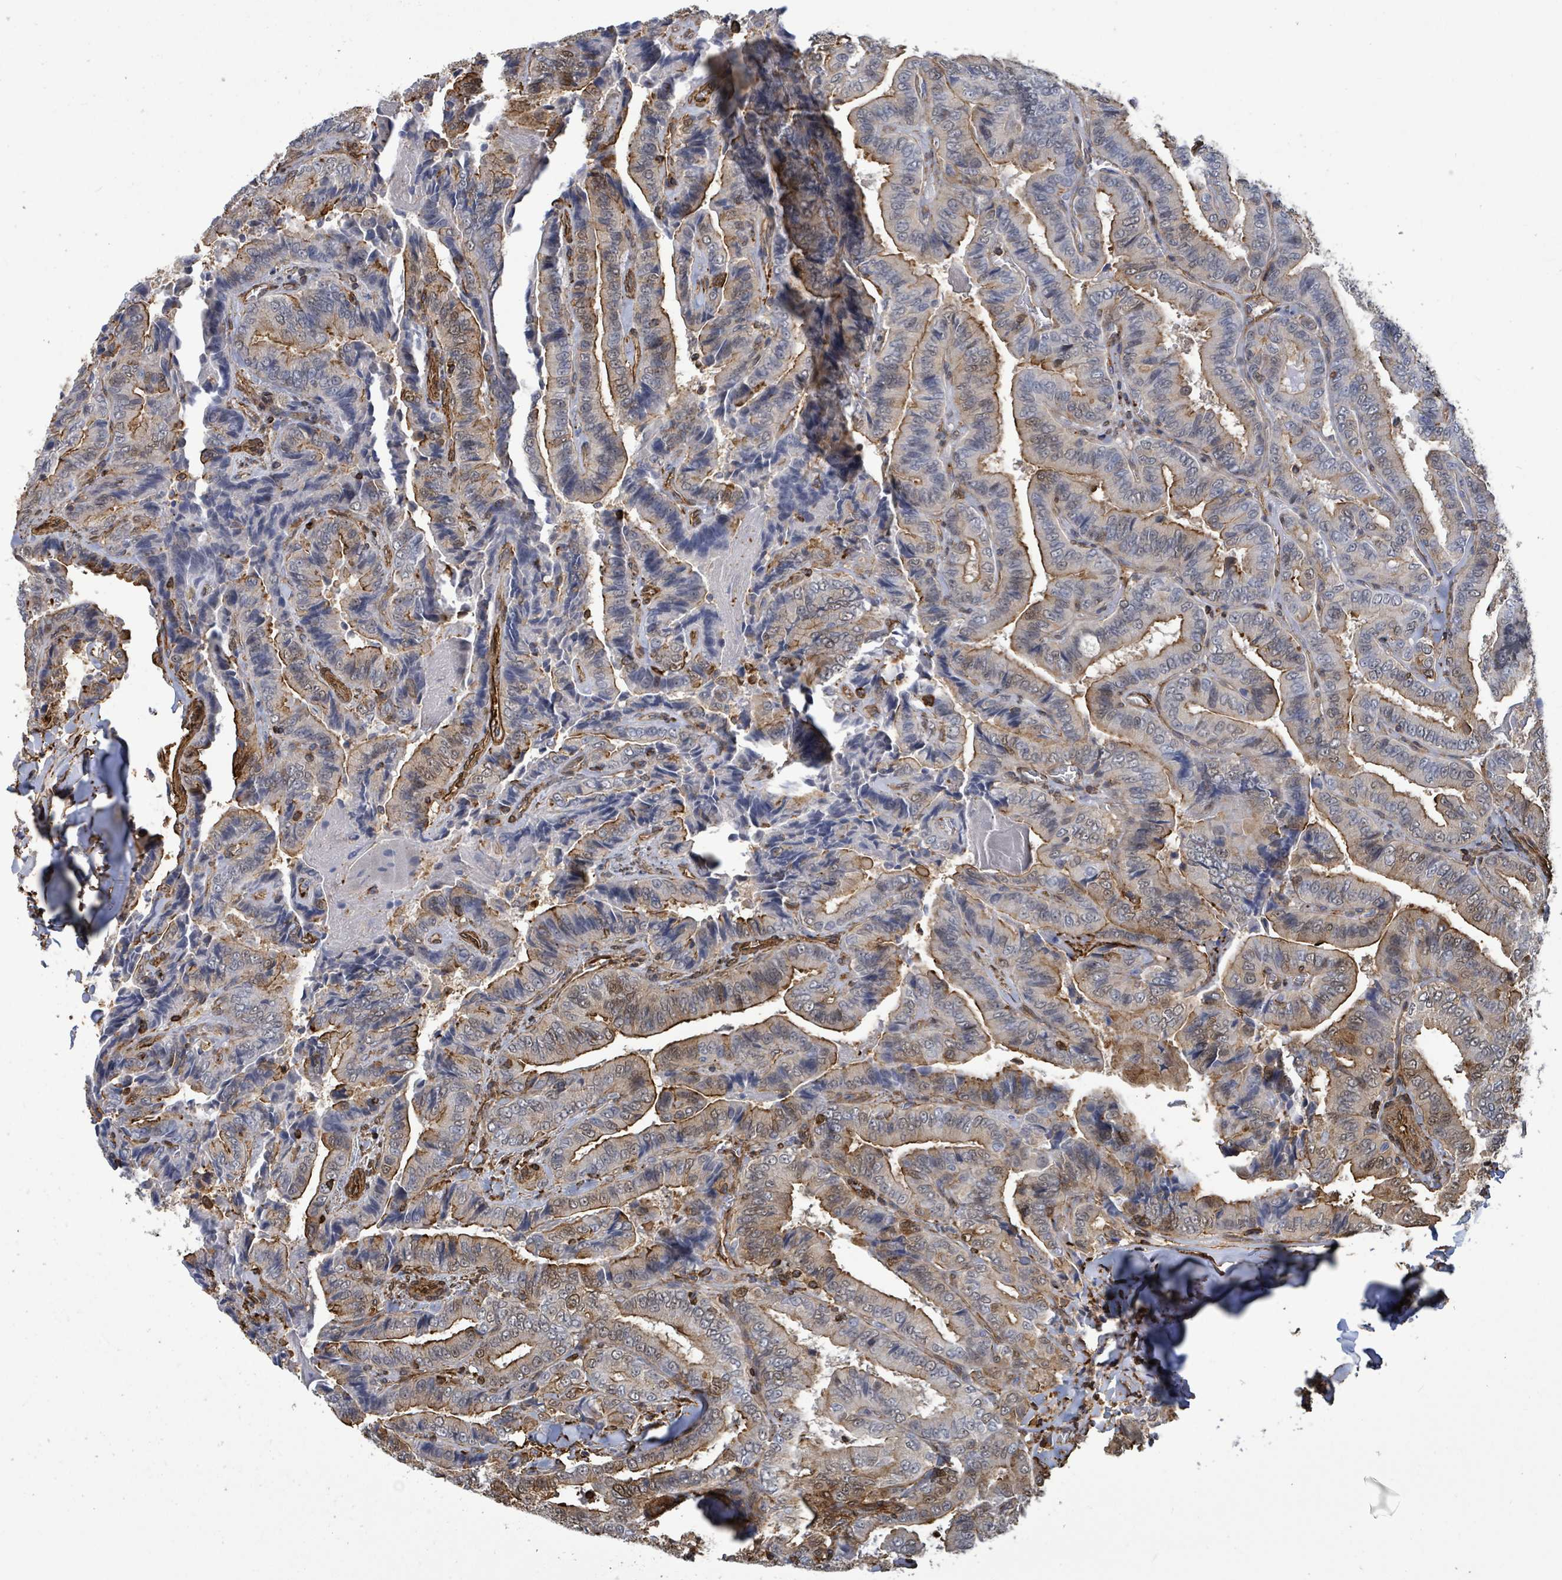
{"staining": {"intensity": "moderate", "quantity": "25%-75%", "location": "cytoplasmic/membranous"}, "tissue": "thyroid cancer", "cell_type": "Tumor cells", "image_type": "cancer", "snomed": [{"axis": "morphology", "description": "Papillary adenocarcinoma, NOS"}, {"axis": "topography", "description": "Thyroid gland"}], "caption": "Moderate cytoplasmic/membranous staining is identified in approximately 25%-75% of tumor cells in thyroid papillary adenocarcinoma.", "gene": "PRKRIP1", "patient": {"sex": "male", "age": 61}}